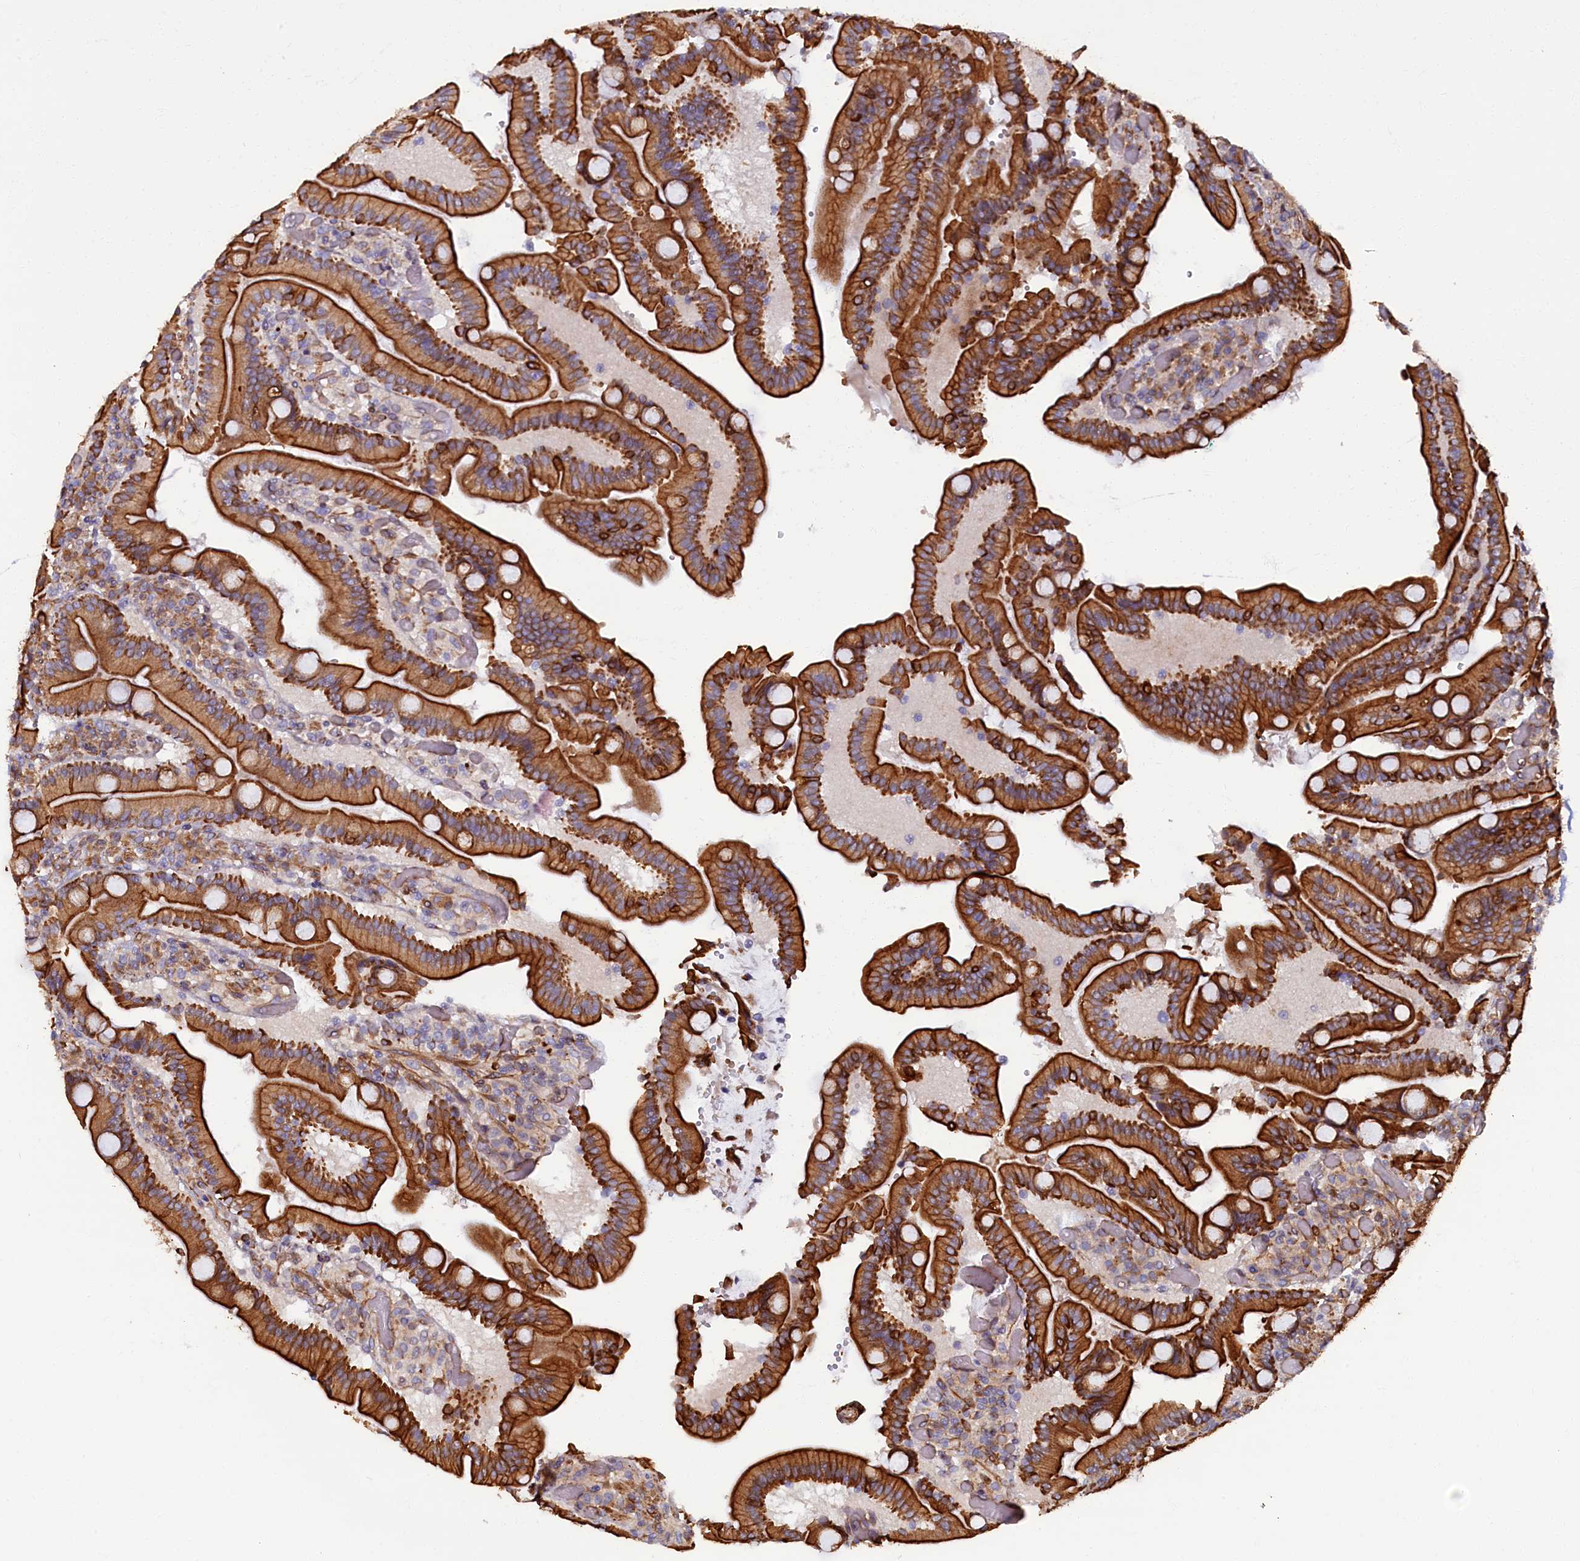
{"staining": {"intensity": "strong", "quantity": ">75%", "location": "cytoplasmic/membranous"}, "tissue": "duodenum", "cell_type": "Glandular cells", "image_type": "normal", "snomed": [{"axis": "morphology", "description": "Normal tissue, NOS"}, {"axis": "topography", "description": "Duodenum"}], "caption": "Immunohistochemistry (IHC) (DAB) staining of normal duodenum reveals strong cytoplasmic/membranous protein expression in about >75% of glandular cells. The staining was performed using DAB (3,3'-diaminobenzidine), with brown indicating positive protein expression. Nuclei are stained blue with hematoxylin.", "gene": "LRRC57", "patient": {"sex": "female", "age": 62}}